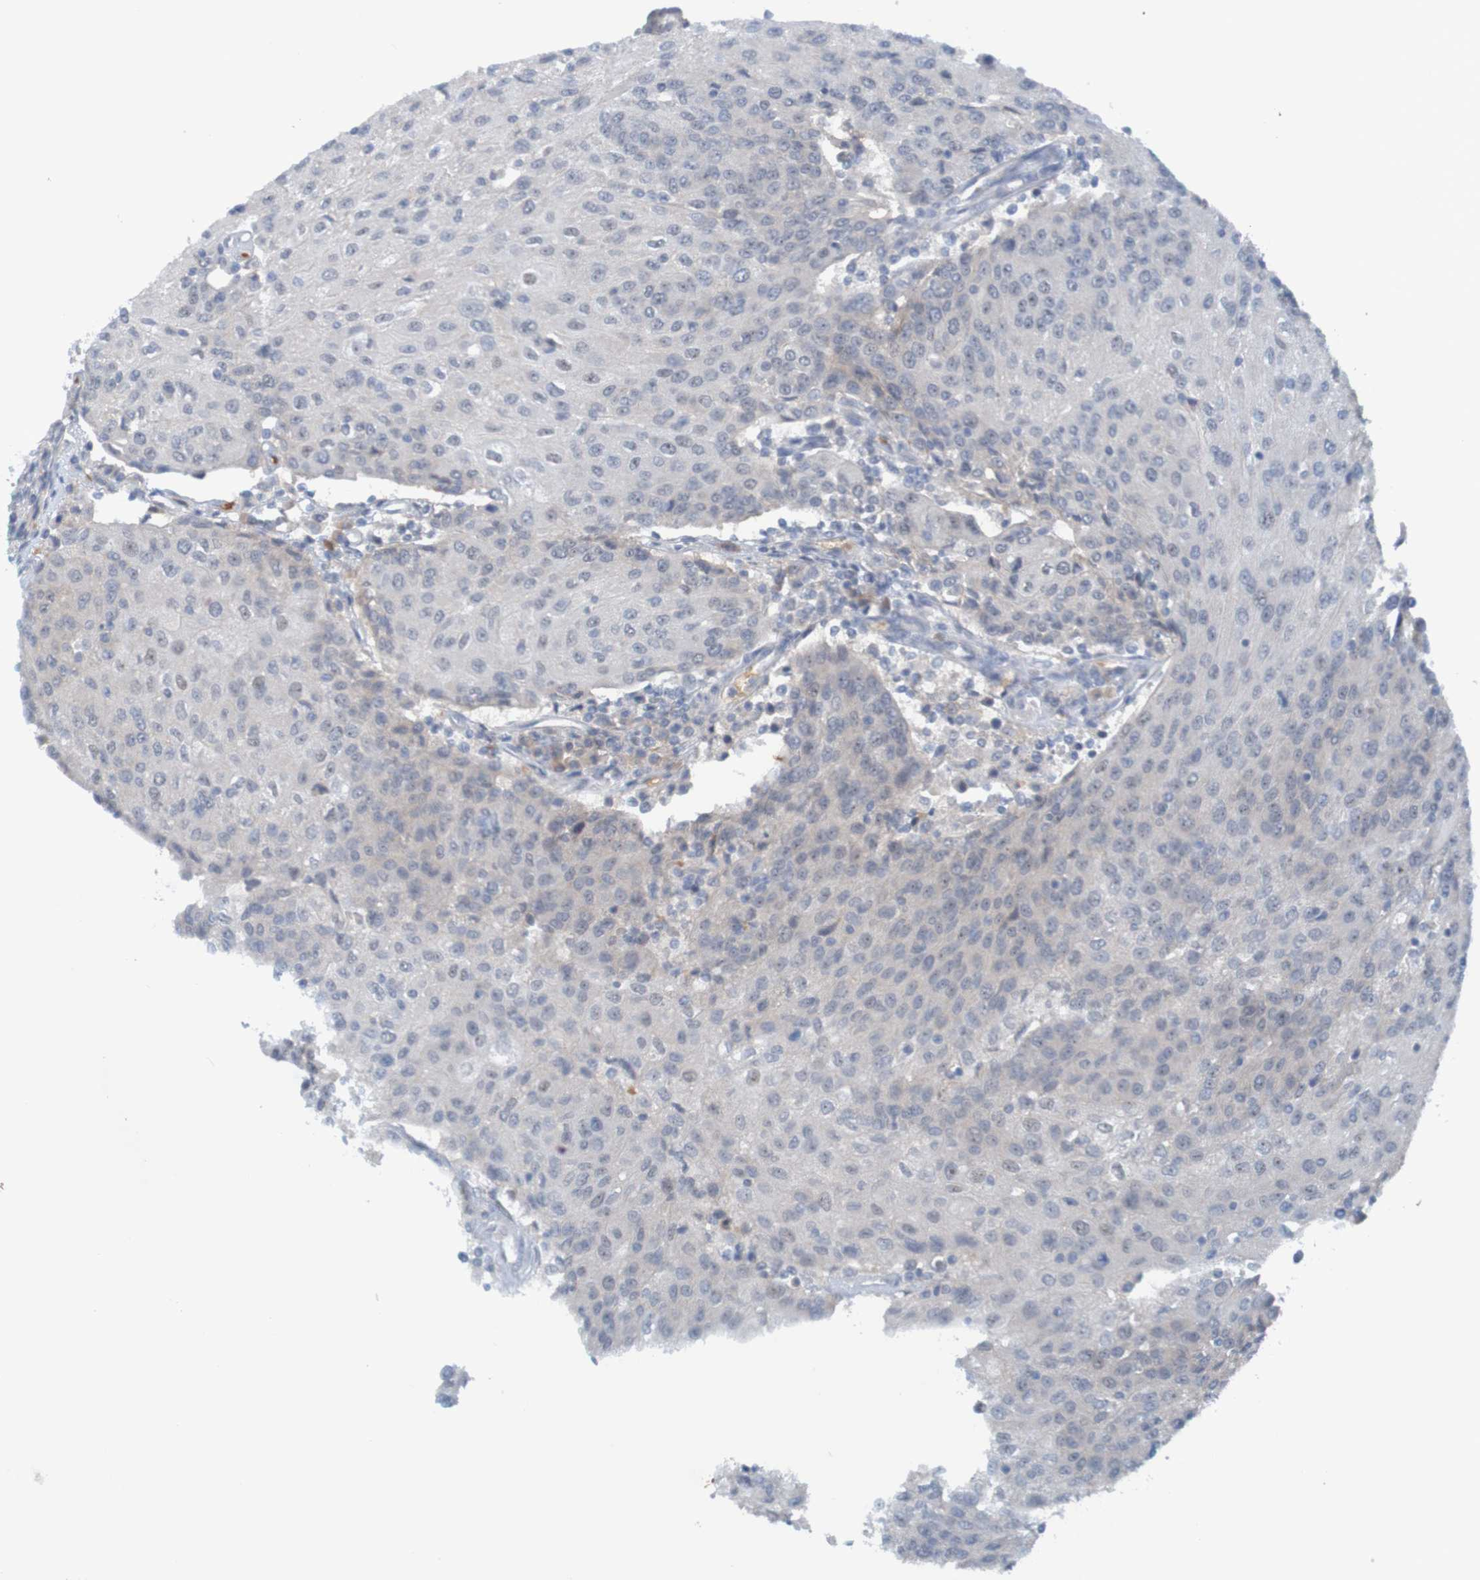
{"staining": {"intensity": "negative", "quantity": "none", "location": "none"}, "tissue": "urothelial cancer", "cell_type": "Tumor cells", "image_type": "cancer", "snomed": [{"axis": "morphology", "description": "Urothelial carcinoma, High grade"}, {"axis": "topography", "description": "Urinary bladder"}], "caption": "Image shows no significant protein positivity in tumor cells of urothelial carcinoma (high-grade). (DAB immunohistochemistry (IHC) visualized using brightfield microscopy, high magnification).", "gene": "USP36", "patient": {"sex": "female", "age": 85}}